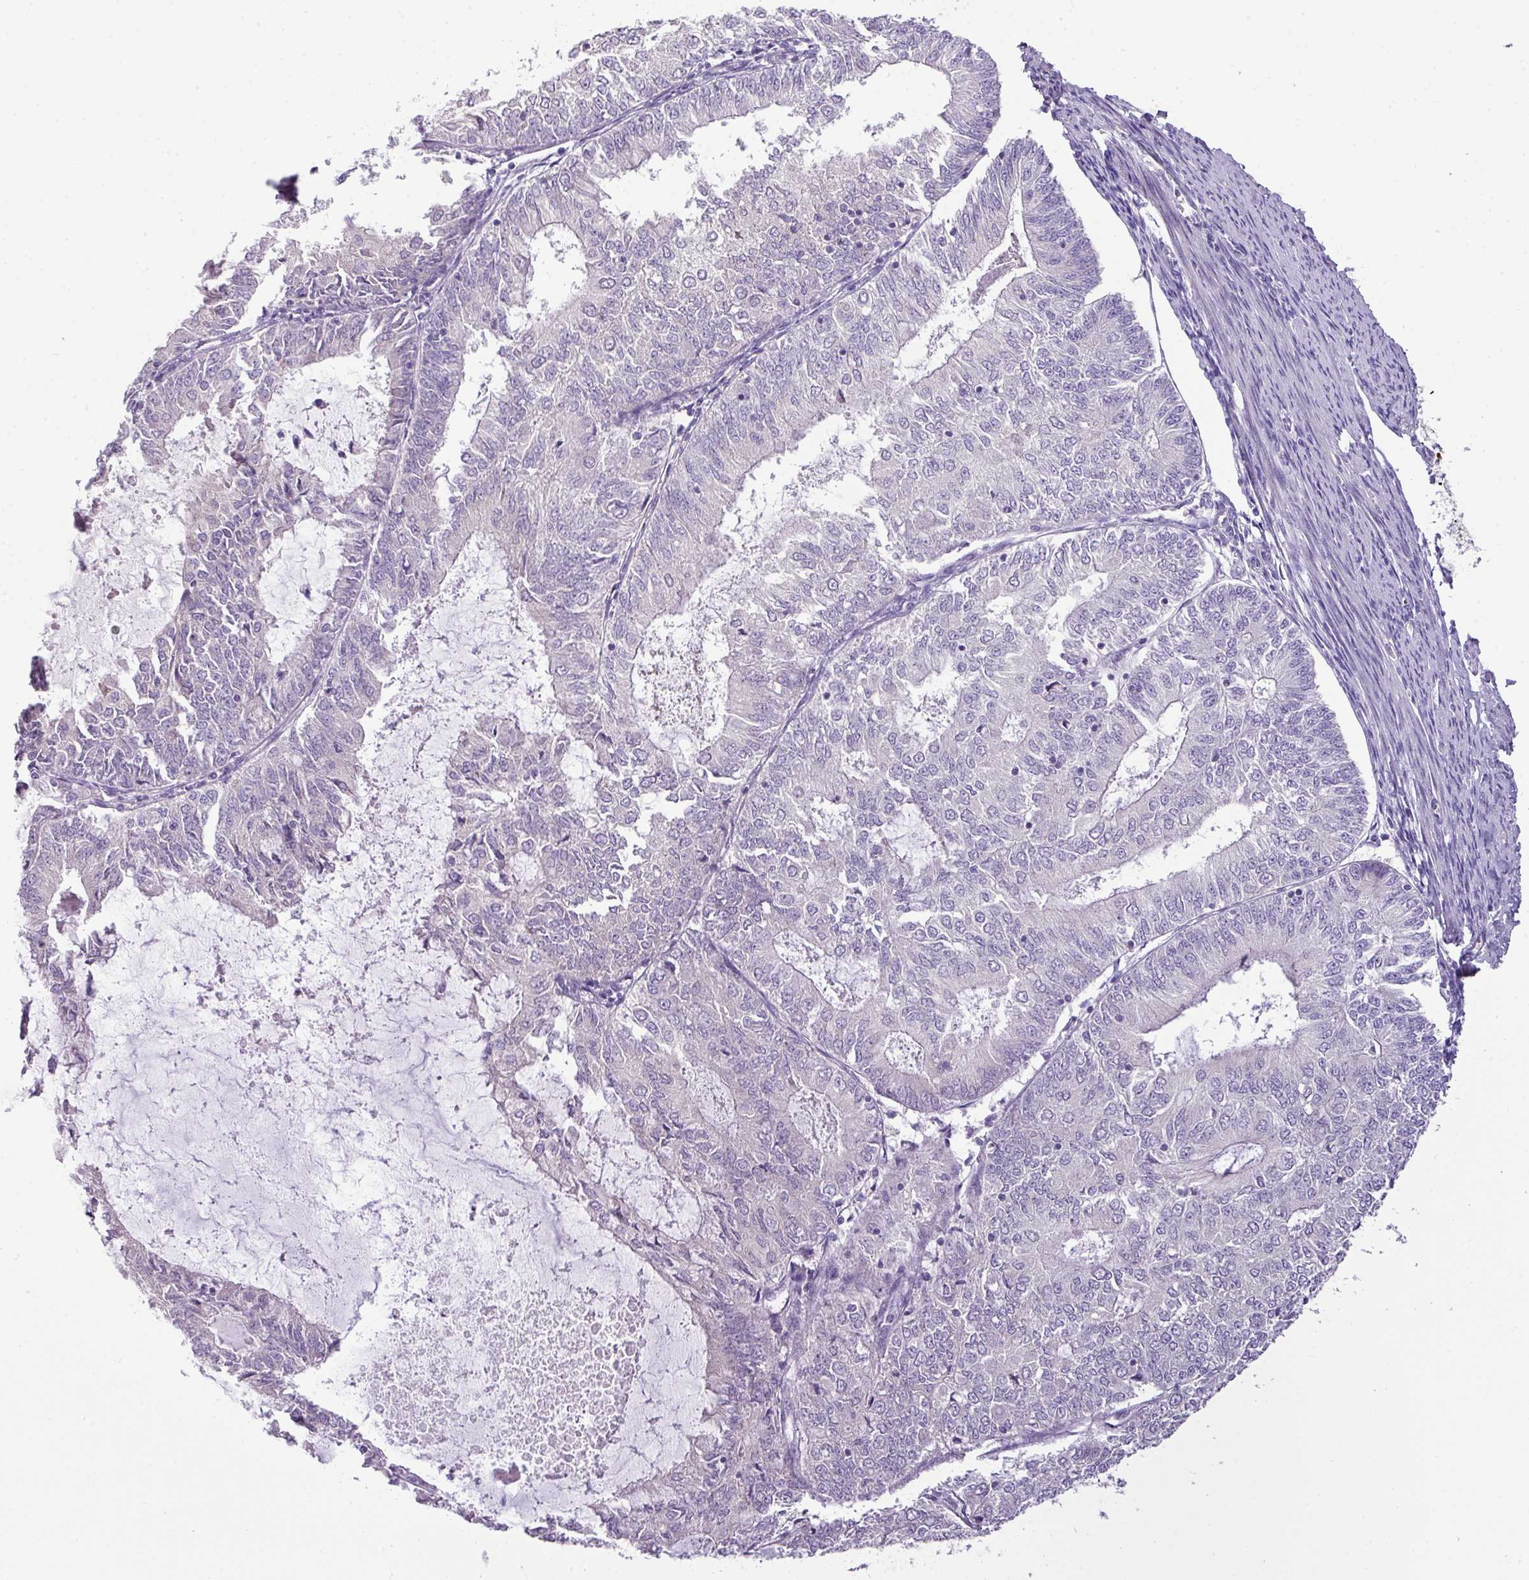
{"staining": {"intensity": "negative", "quantity": "none", "location": "none"}, "tissue": "endometrial cancer", "cell_type": "Tumor cells", "image_type": "cancer", "snomed": [{"axis": "morphology", "description": "Adenocarcinoma, NOS"}, {"axis": "topography", "description": "Endometrium"}], "caption": "This is an immunohistochemistry histopathology image of human endometrial cancer (adenocarcinoma). There is no positivity in tumor cells.", "gene": "PIK3R5", "patient": {"sex": "female", "age": 57}}